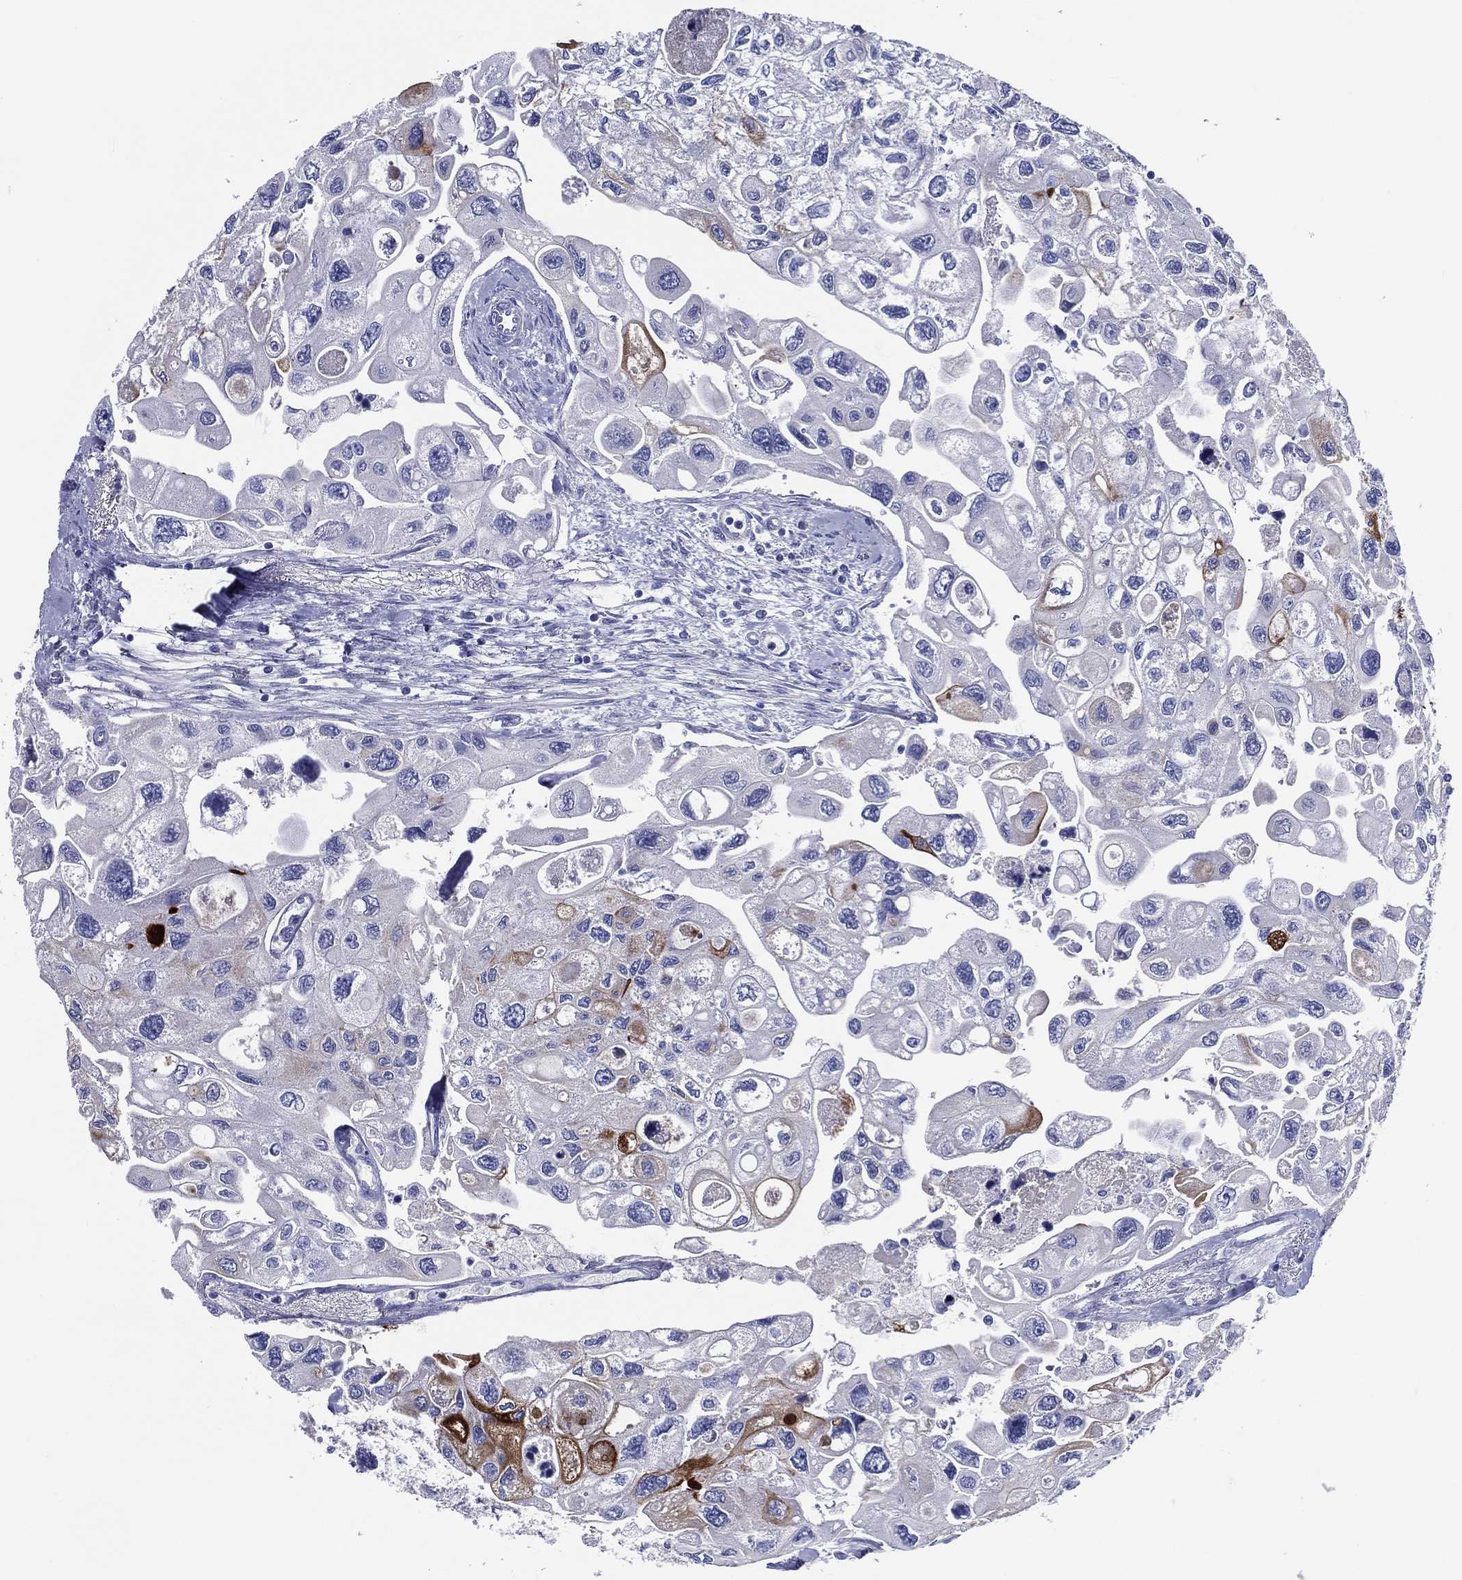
{"staining": {"intensity": "moderate", "quantity": "<25%", "location": "cytoplasmic/membranous"}, "tissue": "urothelial cancer", "cell_type": "Tumor cells", "image_type": "cancer", "snomed": [{"axis": "morphology", "description": "Urothelial carcinoma, High grade"}, {"axis": "topography", "description": "Urinary bladder"}], "caption": "DAB immunohistochemical staining of urothelial carcinoma (high-grade) exhibits moderate cytoplasmic/membranous protein positivity in approximately <25% of tumor cells.", "gene": "ACE2", "patient": {"sex": "male", "age": 59}}